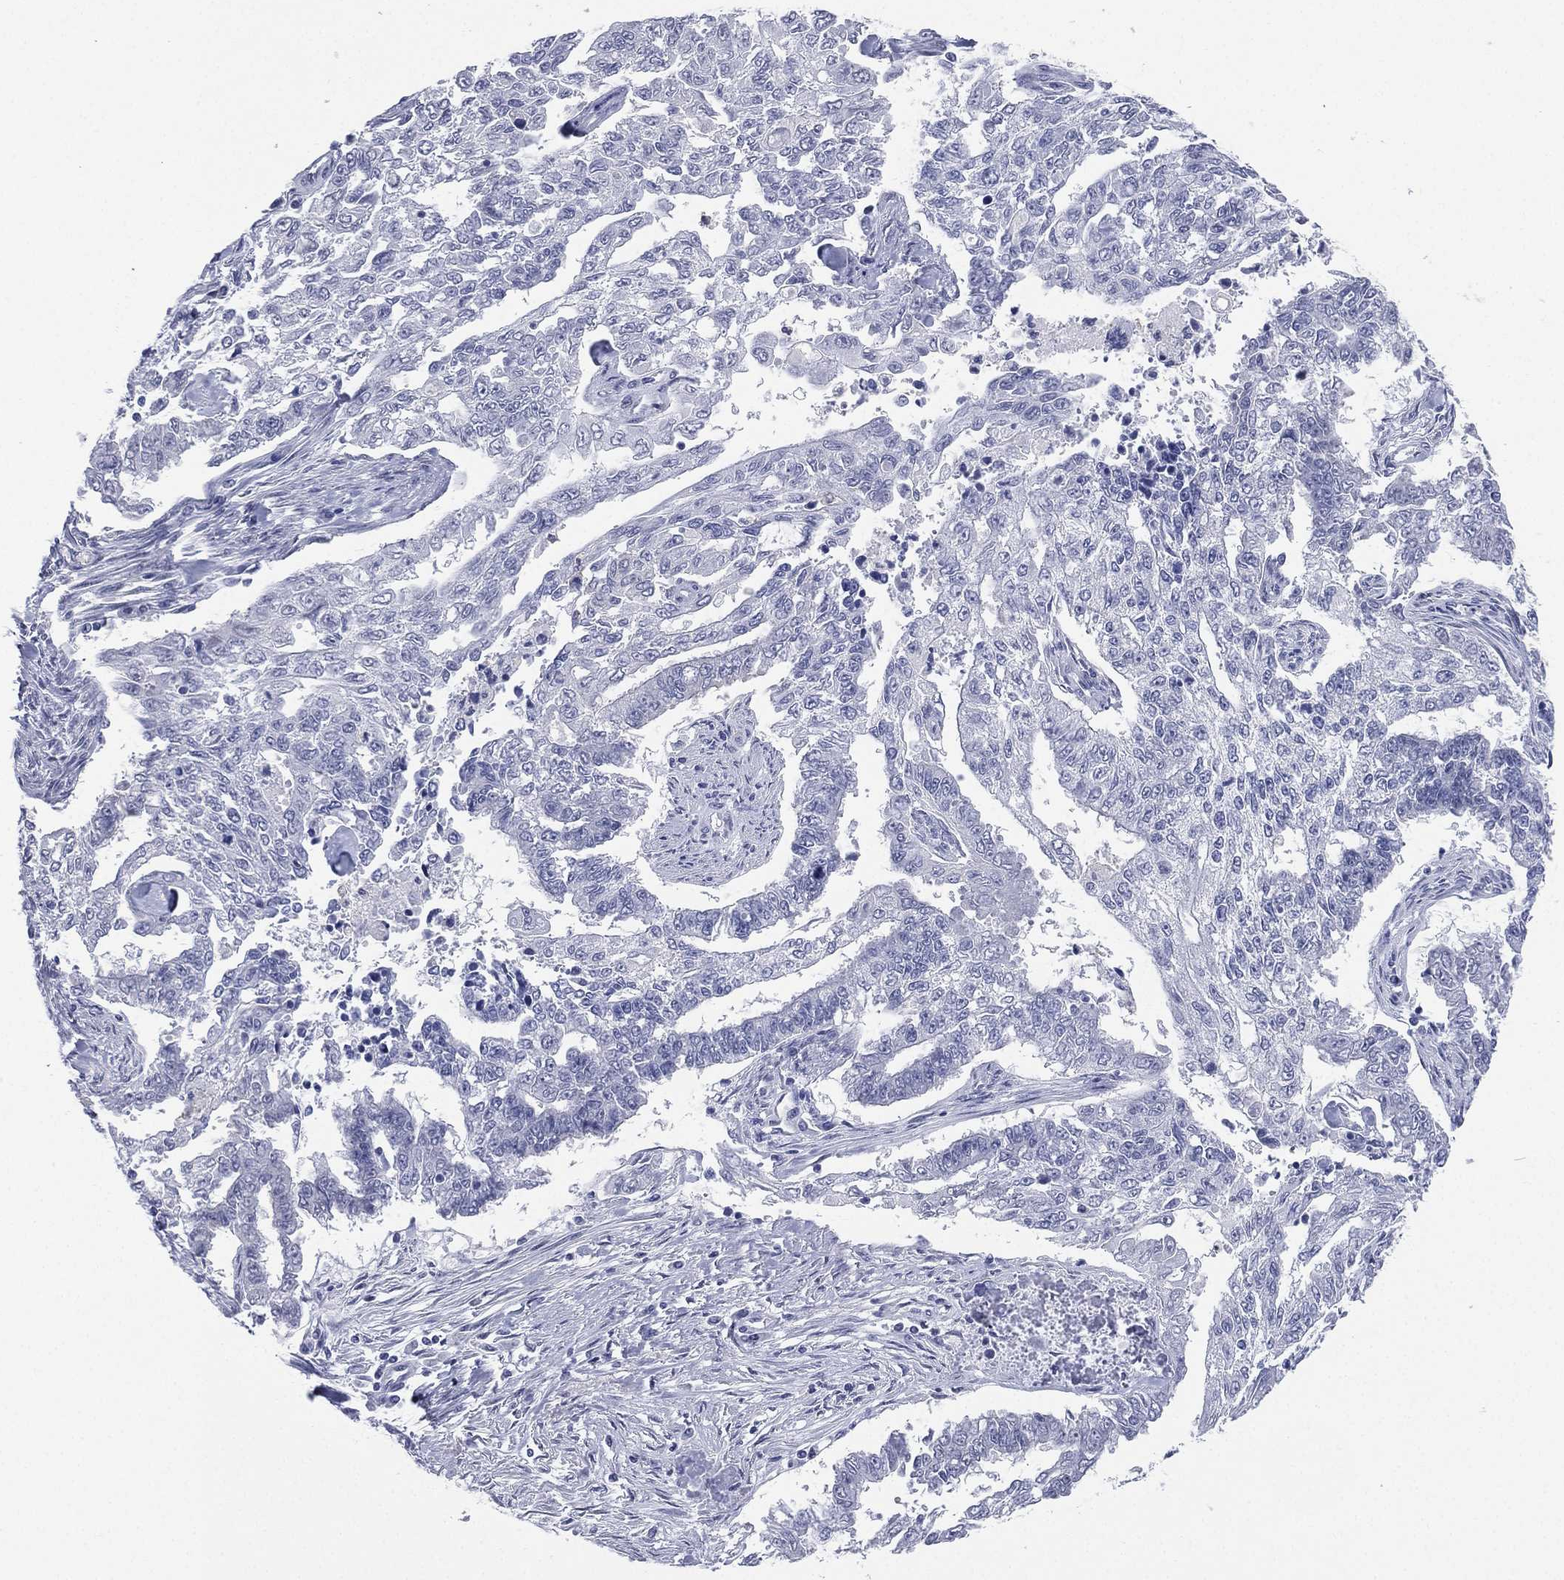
{"staining": {"intensity": "negative", "quantity": "none", "location": "none"}, "tissue": "endometrial cancer", "cell_type": "Tumor cells", "image_type": "cancer", "snomed": [{"axis": "morphology", "description": "Adenocarcinoma, NOS"}, {"axis": "topography", "description": "Uterus"}], "caption": "High power microscopy photomicrograph of an immunohistochemistry (IHC) micrograph of endometrial adenocarcinoma, revealing no significant expression in tumor cells. (DAB (3,3'-diaminobenzidine) immunohistochemistry, high magnification).", "gene": "CD22", "patient": {"sex": "female", "age": 59}}